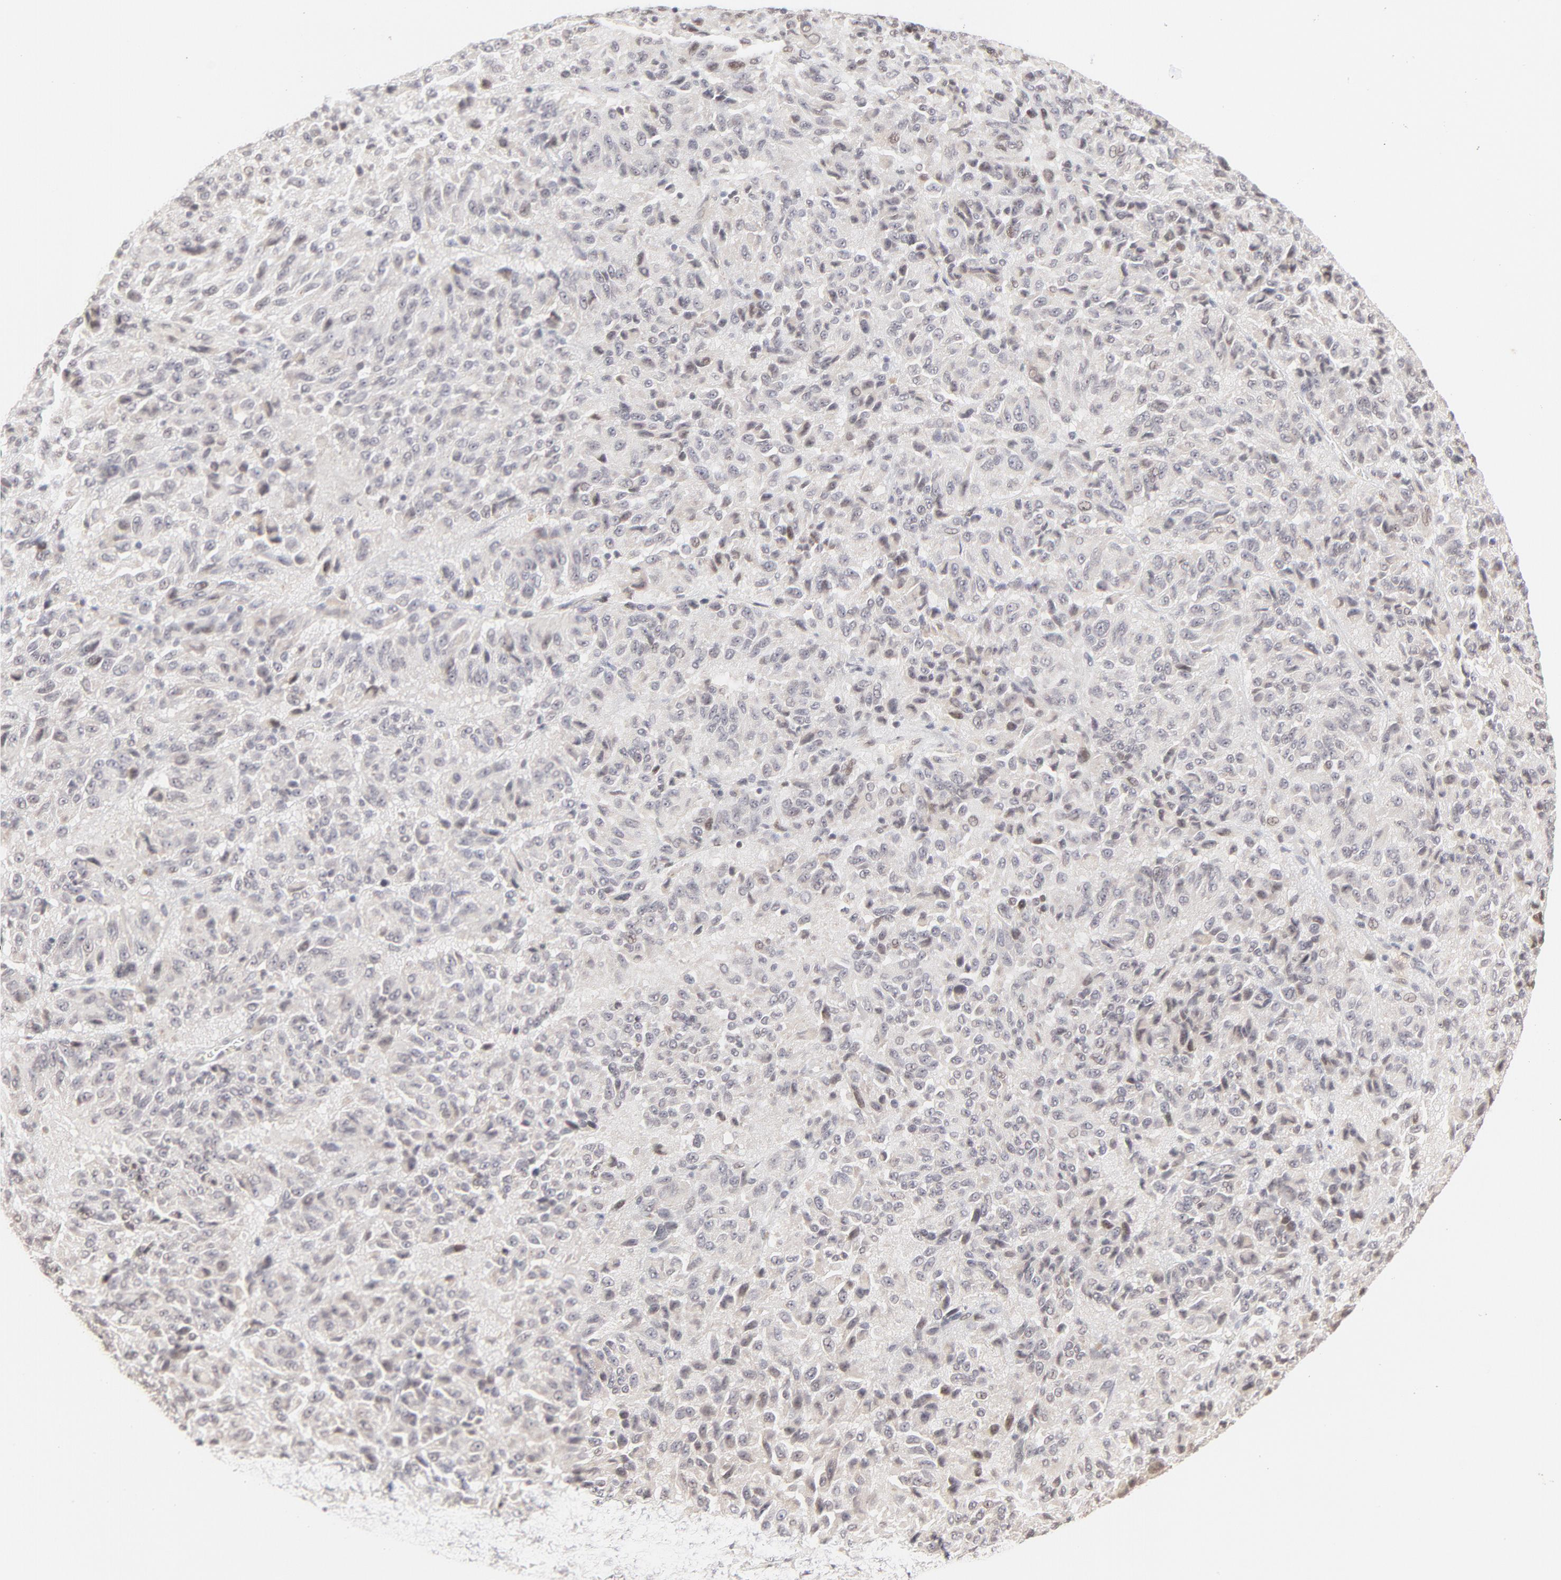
{"staining": {"intensity": "weak", "quantity": "<25%", "location": "nuclear"}, "tissue": "melanoma", "cell_type": "Tumor cells", "image_type": "cancer", "snomed": [{"axis": "morphology", "description": "Malignant melanoma, Metastatic site"}, {"axis": "topography", "description": "Lung"}], "caption": "DAB immunohistochemical staining of human melanoma shows no significant staining in tumor cells. The staining is performed using DAB (3,3'-diaminobenzidine) brown chromogen with nuclei counter-stained in using hematoxylin.", "gene": "PBX3", "patient": {"sex": "male", "age": 64}}